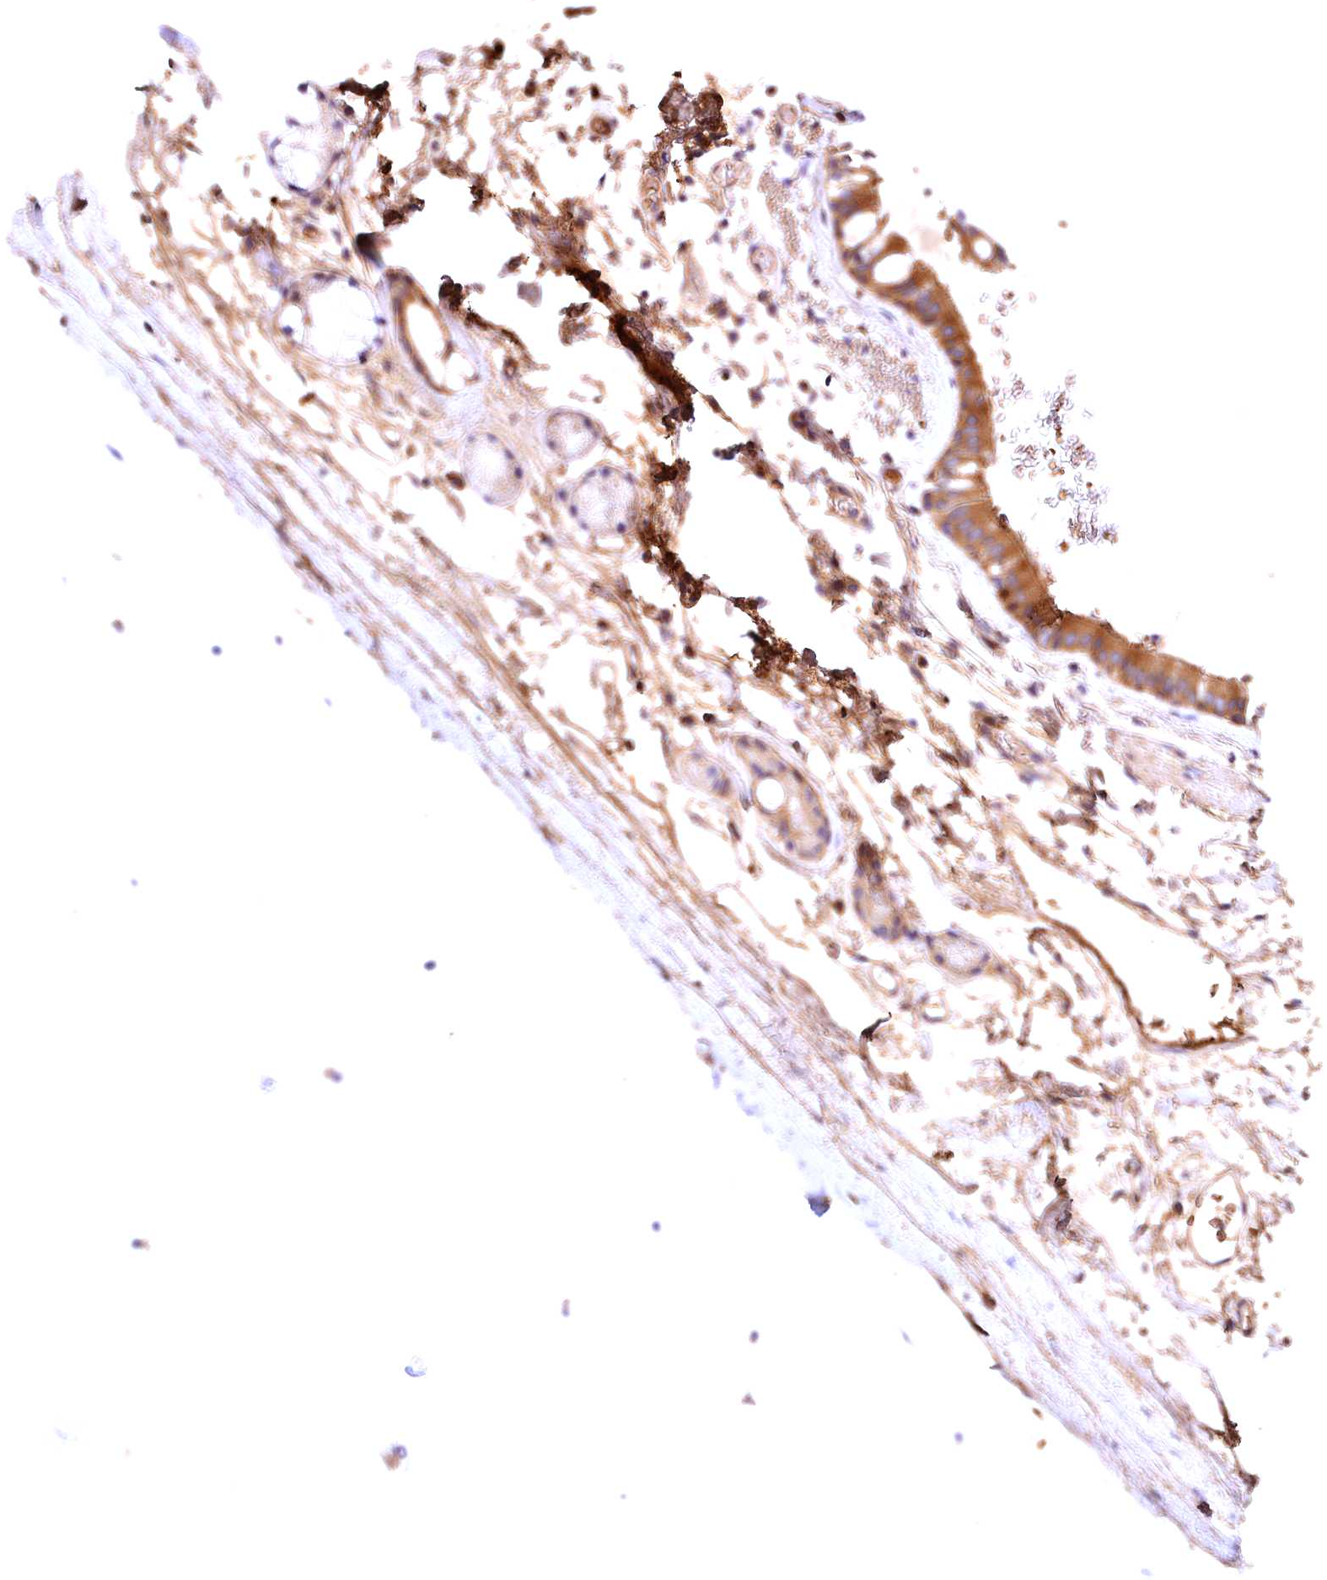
{"staining": {"intensity": "weak", "quantity": ">75%", "location": "cytoplasmic/membranous"}, "tissue": "adipose tissue", "cell_type": "Adipocytes", "image_type": "normal", "snomed": [{"axis": "morphology", "description": "Normal tissue, NOS"}, {"axis": "topography", "description": "Lymph node"}, {"axis": "topography", "description": "Bronchus"}], "caption": "Adipose tissue stained with immunohistochemistry demonstrates weak cytoplasmic/membranous positivity in about >75% of adipocytes. (brown staining indicates protein expression, while blue staining denotes nuclei).", "gene": "PHAF1", "patient": {"sex": "male", "age": 63}}